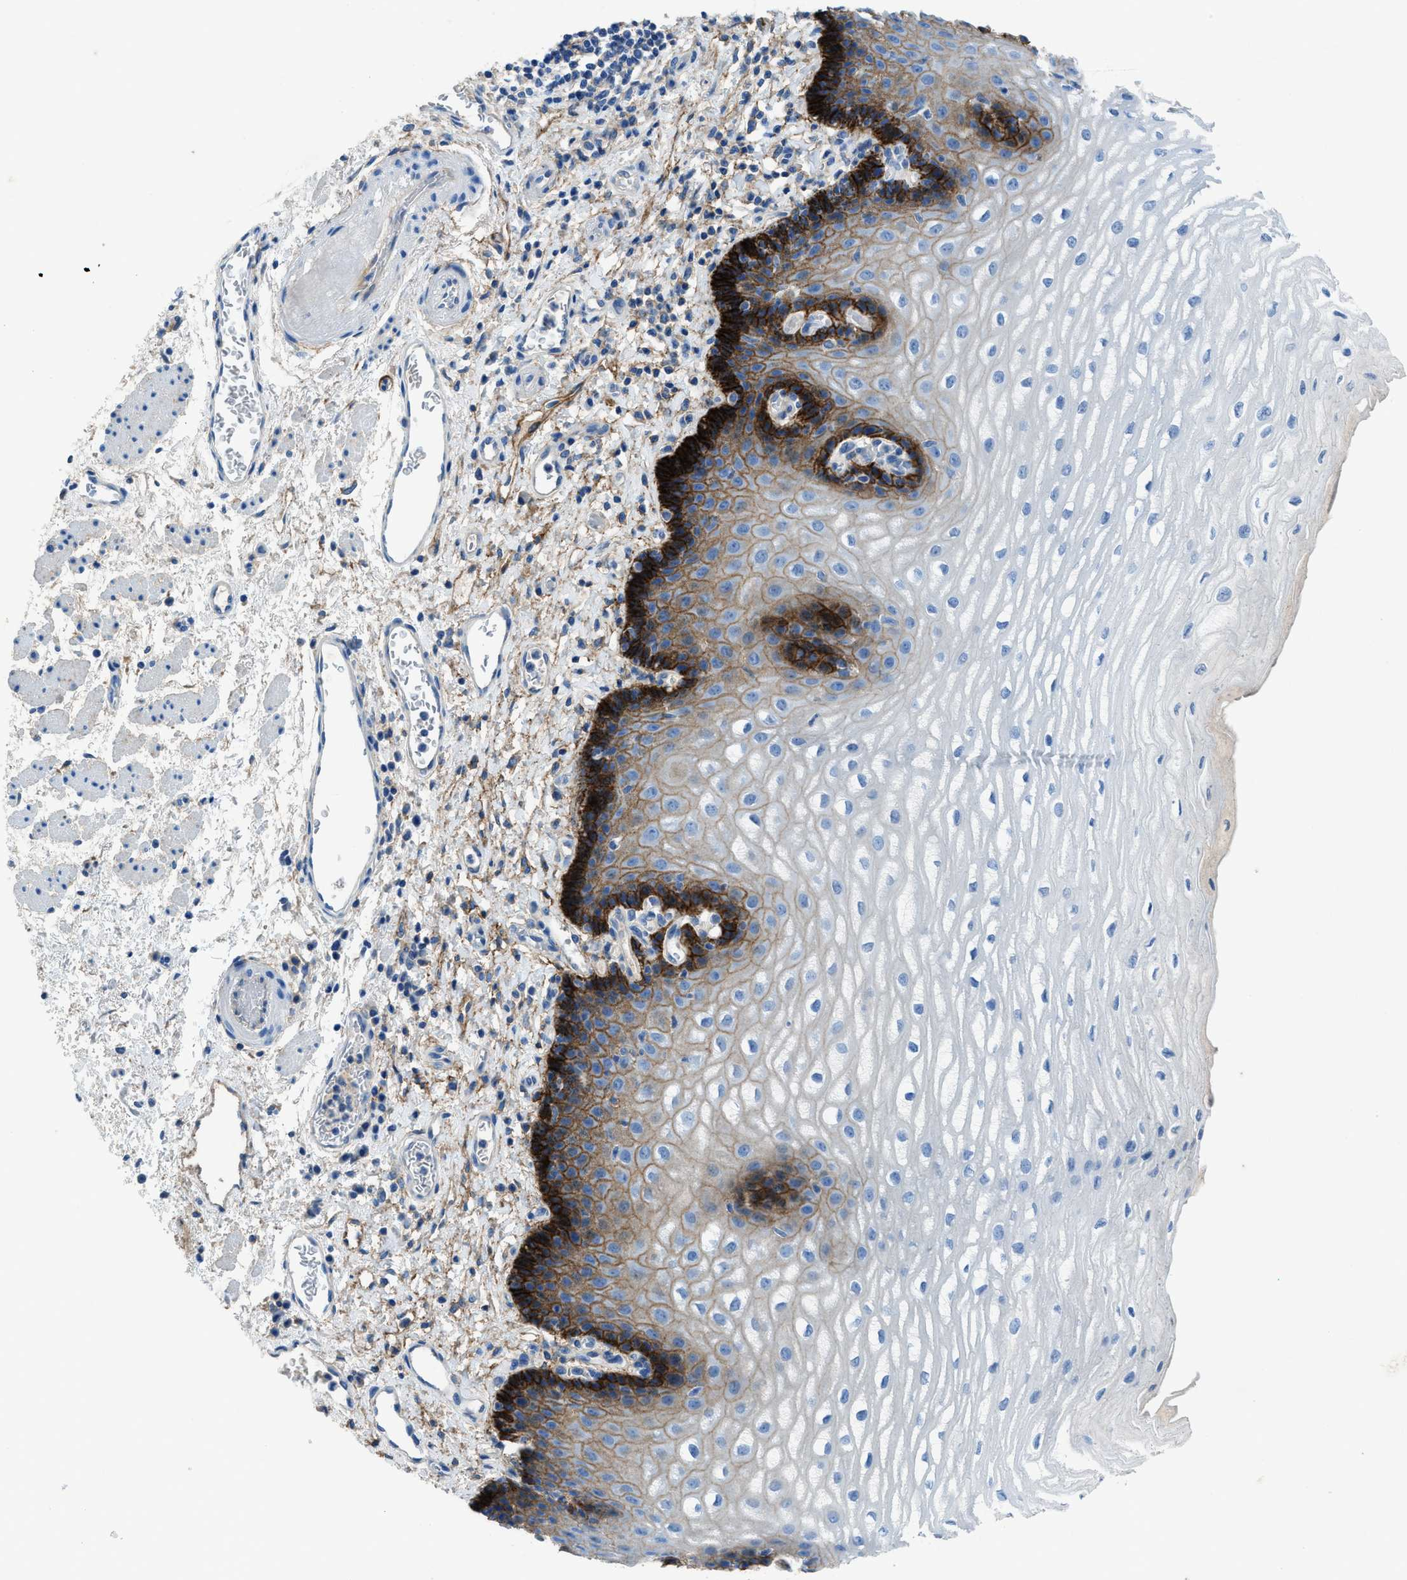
{"staining": {"intensity": "strong", "quantity": "<25%", "location": "cytoplasmic/membranous"}, "tissue": "esophagus", "cell_type": "Squamous epithelial cells", "image_type": "normal", "snomed": [{"axis": "morphology", "description": "Normal tissue, NOS"}, {"axis": "topography", "description": "Esophagus"}], "caption": "Protein staining demonstrates strong cytoplasmic/membranous expression in about <25% of squamous epithelial cells in benign esophagus. The protein is stained brown, and the nuclei are stained in blue (DAB IHC with brightfield microscopy, high magnification).", "gene": "PTGFRN", "patient": {"sex": "male", "age": 54}}